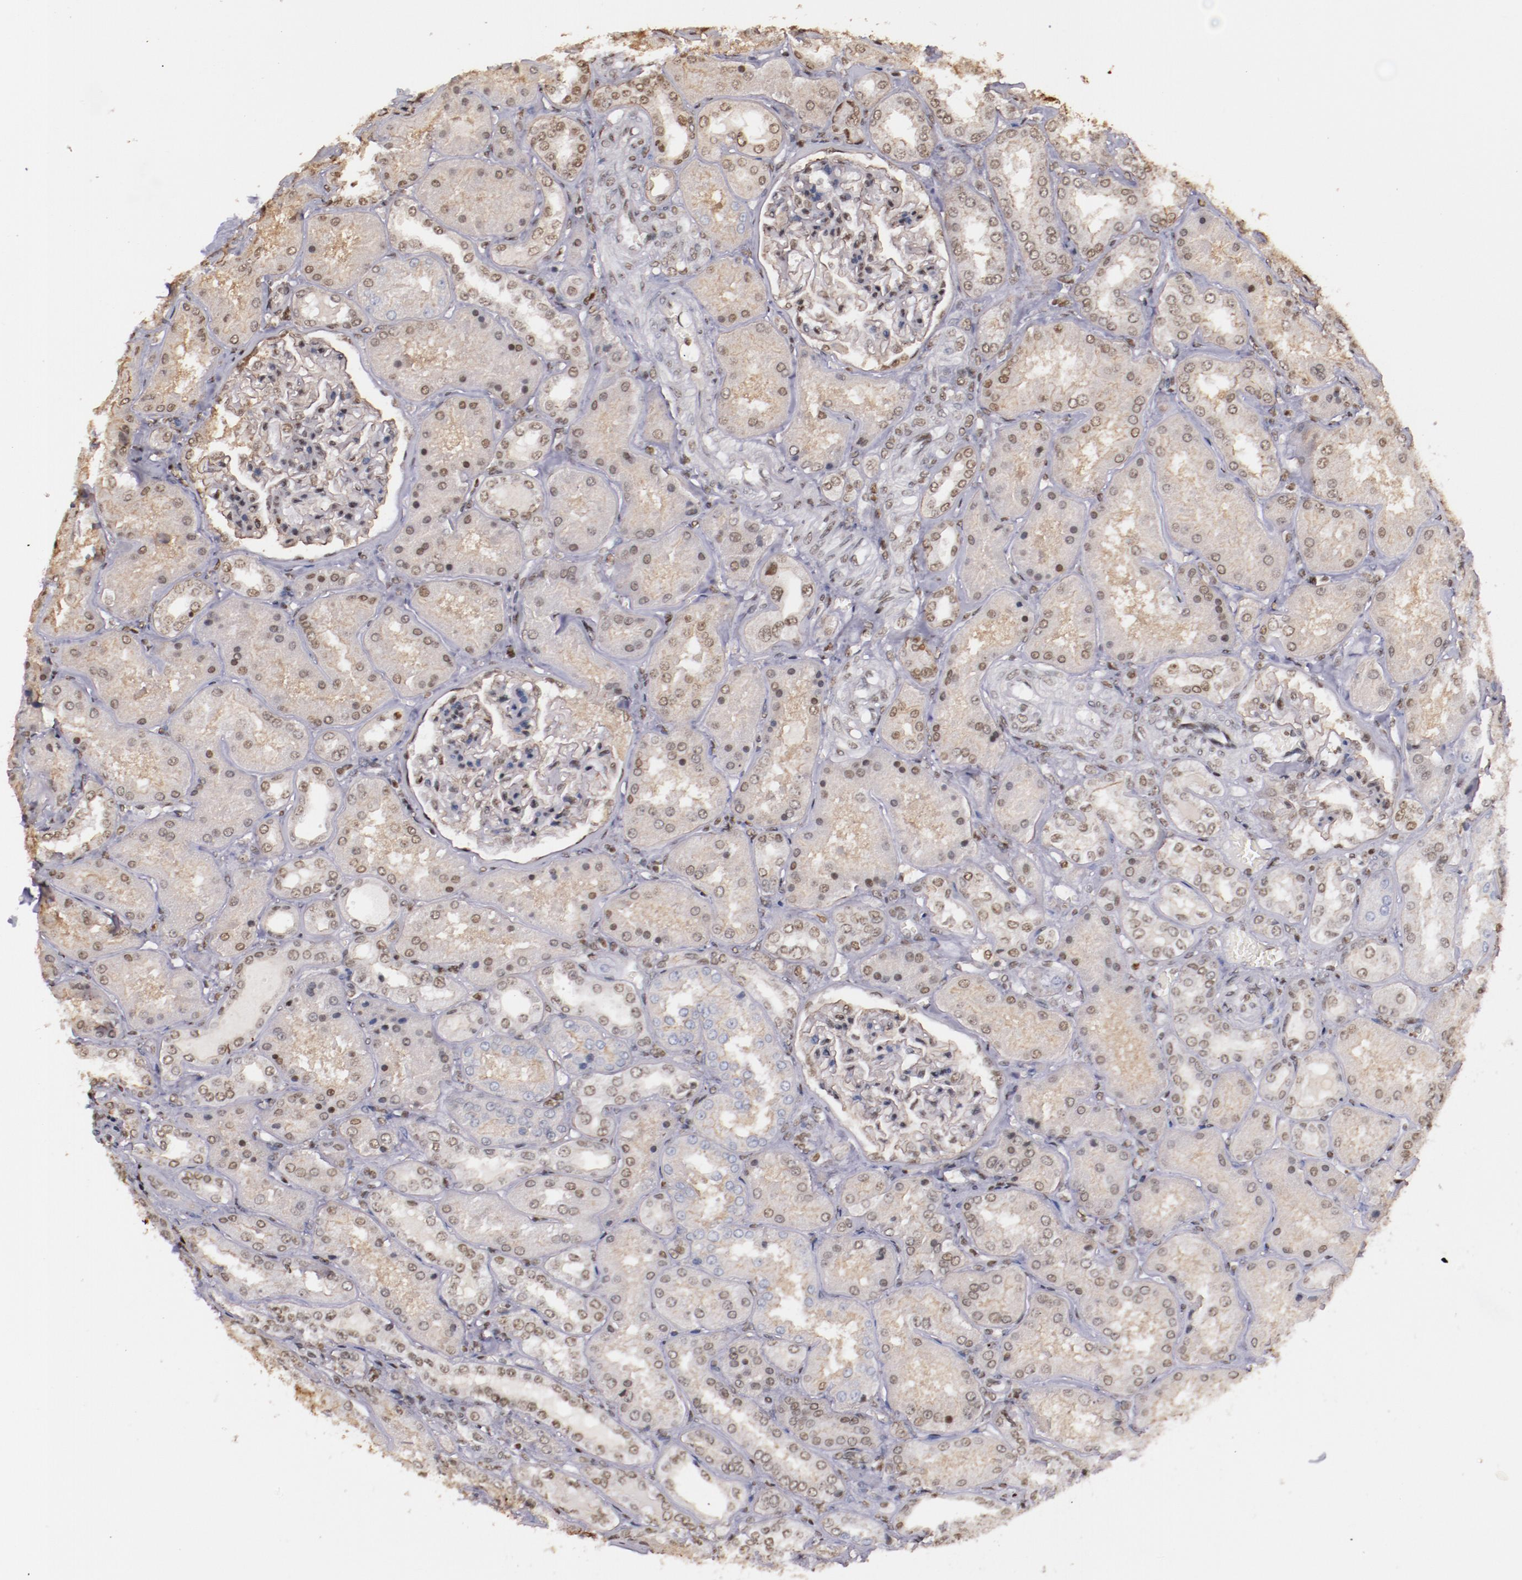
{"staining": {"intensity": "moderate", "quantity": "25%-75%", "location": "nuclear"}, "tissue": "kidney", "cell_type": "Cells in glomeruli", "image_type": "normal", "snomed": [{"axis": "morphology", "description": "Normal tissue, NOS"}, {"axis": "topography", "description": "Kidney"}], "caption": "Cells in glomeruli demonstrate medium levels of moderate nuclear staining in about 25%-75% of cells in unremarkable human kidney. Using DAB (brown) and hematoxylin (blue) stains, captured at high magnification using brightfield microscopy.", "gene": "STAG2", "patient": {"sex": "female", "age": 56}}